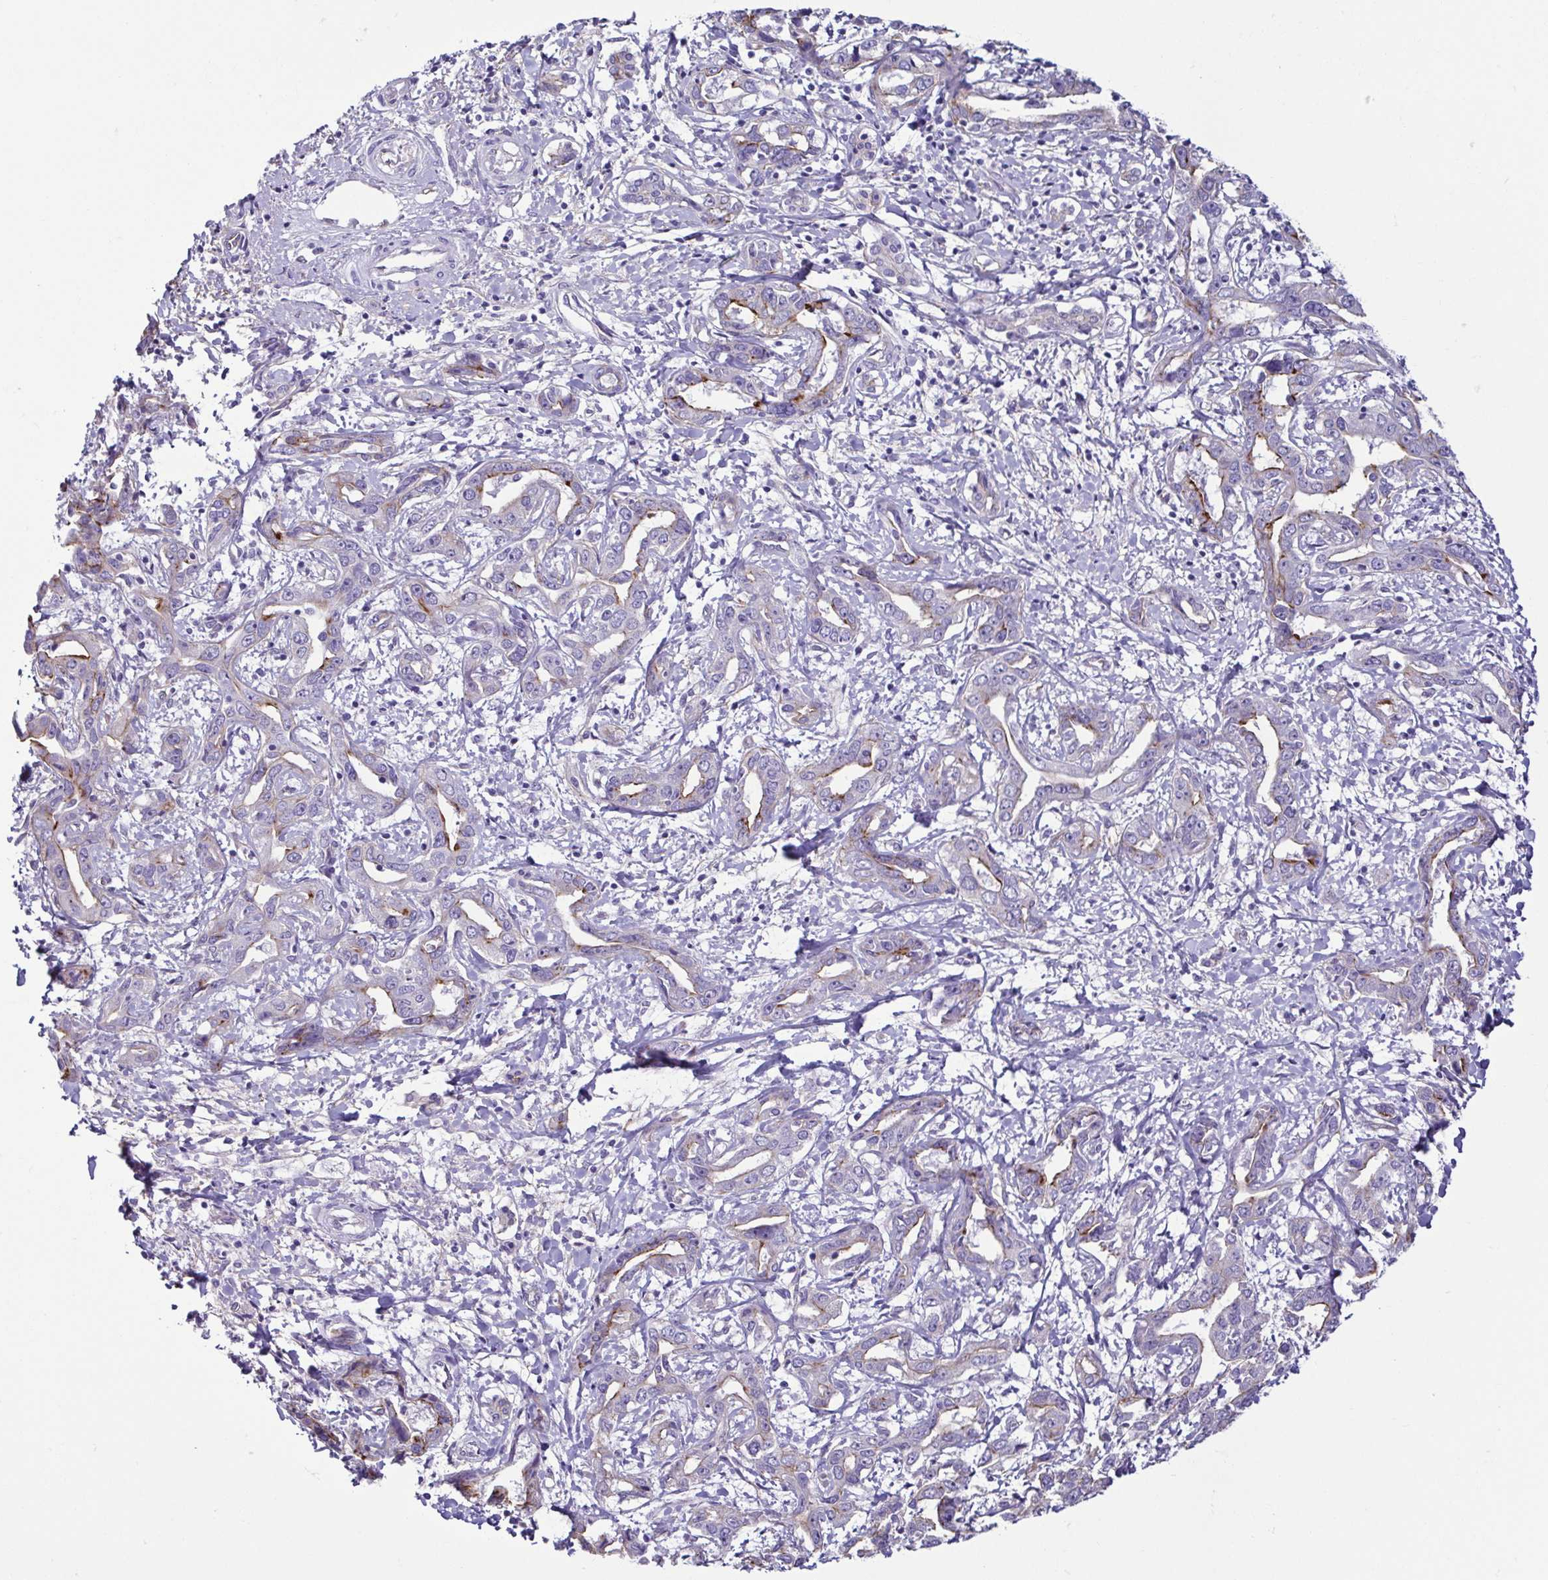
{"staining": {"intensity": "moderate", "quantity": "<25%", "location": "cytoplasmic/membranous"}, "tissue": "liver cancer", "cell_type": "Tumor cells", "image_type": "cancer", "snomed": [{"axis": "morphology", "description": "Cholangiocarcinoma"}, {"axis": "topography", "description": "Liver"}], "caption": "Liver cancer (cholangiocarcinoma) stained with a brown dye shows moderate cytoplasmic/membranous positive positivity in about <25% of tumor cells.", "gene": "CASP14", "patient": {"sex": "male", "age": 59}}